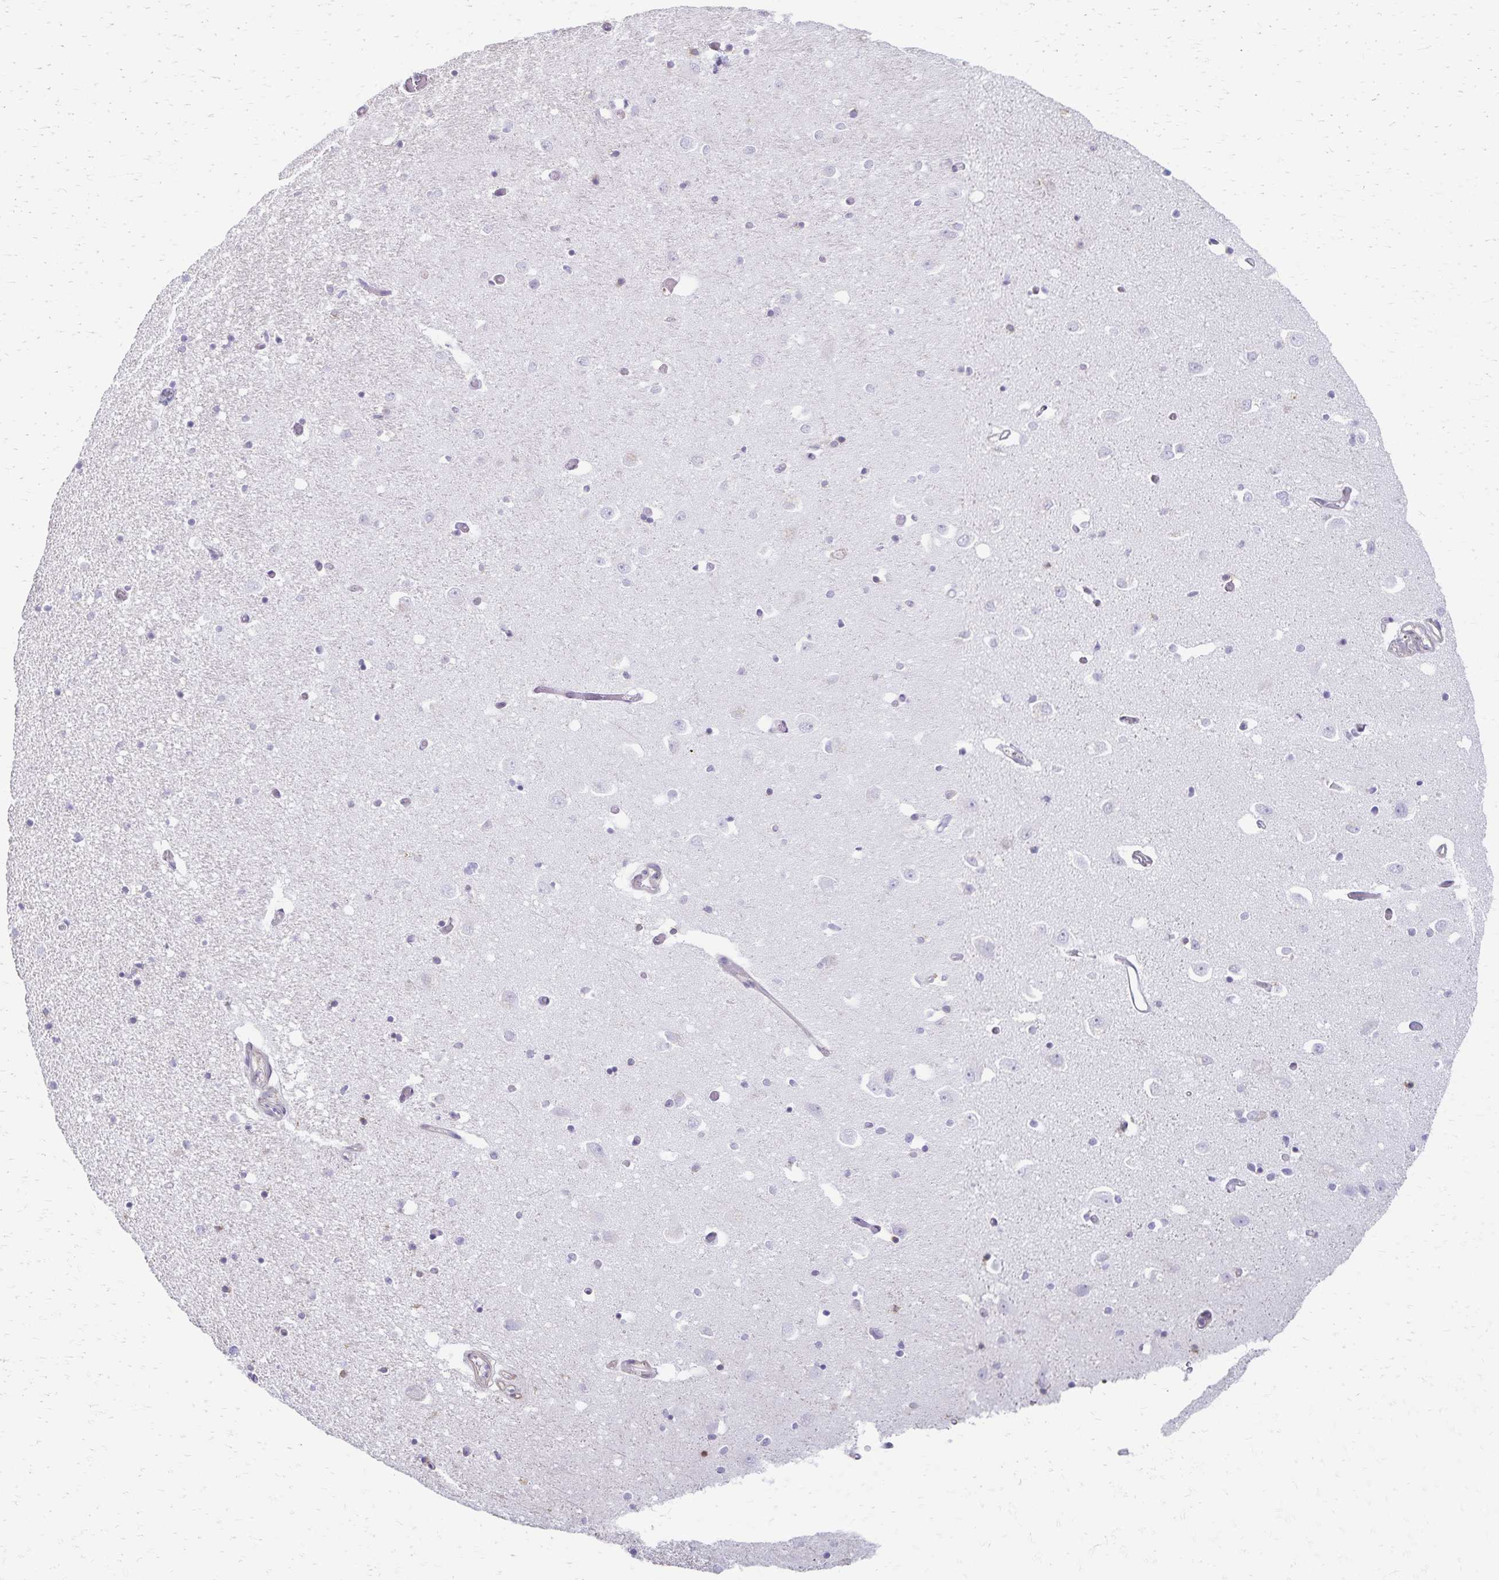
{"staining": {"intensity": "negative", "quantity": "none", "location": "none"}, "tissue": "caudate", "cell_type": "Glial cells", "image_type": "normal", "snomed": [{"axis": "morphology", "description": "Normal tissue, NOS"}, {"axis": "topography", "description": "Lateral ventricle wall"}, {"axis": "topography", "description": "Hippocampus"}], "caption": "Immunohistochemistry (IHC) of unremarkable human caudate exhibits no staining in glial cells.", "gene": "KISS1", "patient": {"sex": "female", "age": 63}}